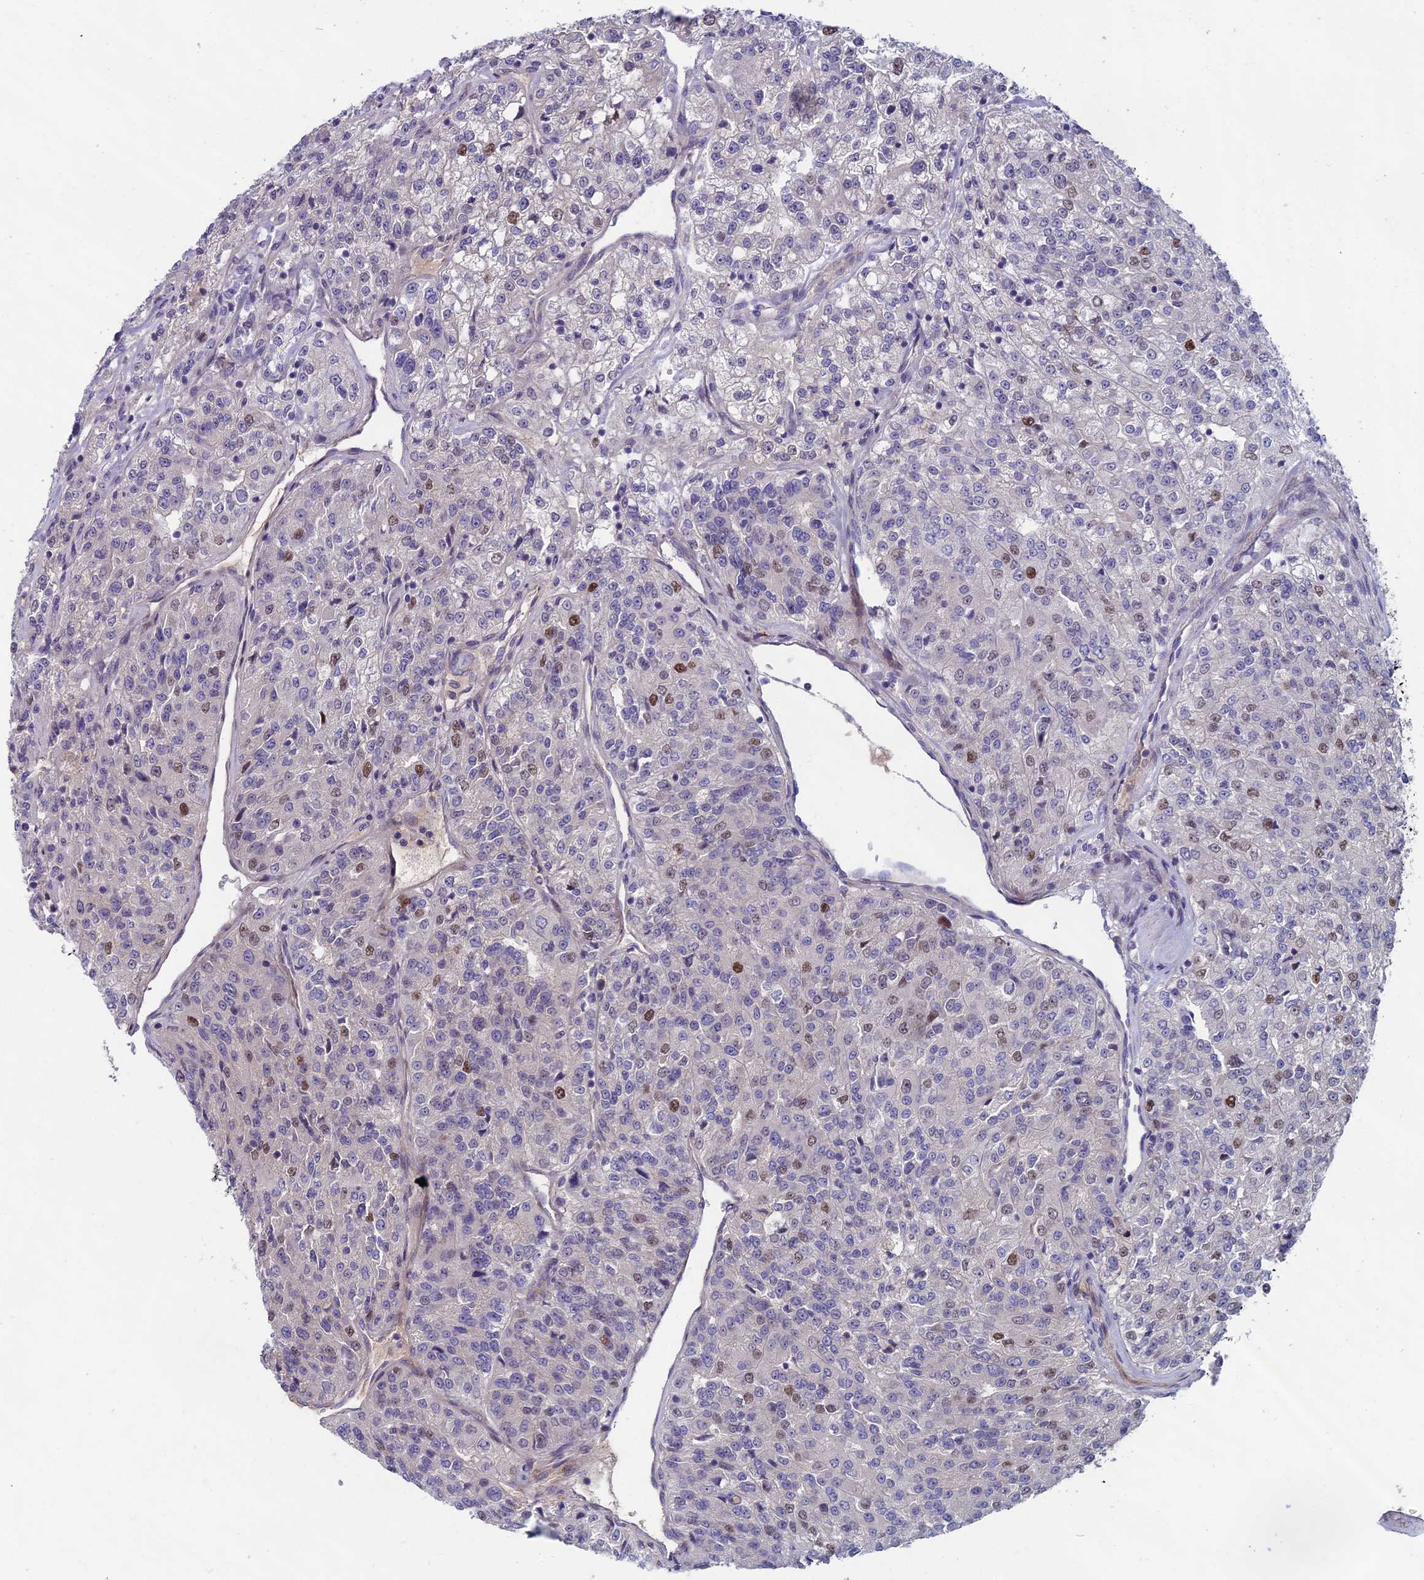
{"staining": {"intensity": "moderate", "quantity": "<25%", "location": "nuclear"}, "tissue": "renal cancer", "cell_type": "Tumor cells", "image_type": "cancer", "snomed": [{"axis": "morphology", "description": "Adenocarcinoma, NOS"}, {"axis": "topography", "description": "Kidney"}], "caption": "Adenocarcinoma (renal) stained with a brown dye exhibits moderate nuclear positive positivity in about <25% of tumor cells.", "gene": "LIG1", "patient": {"sex": "female", "age": 63}}